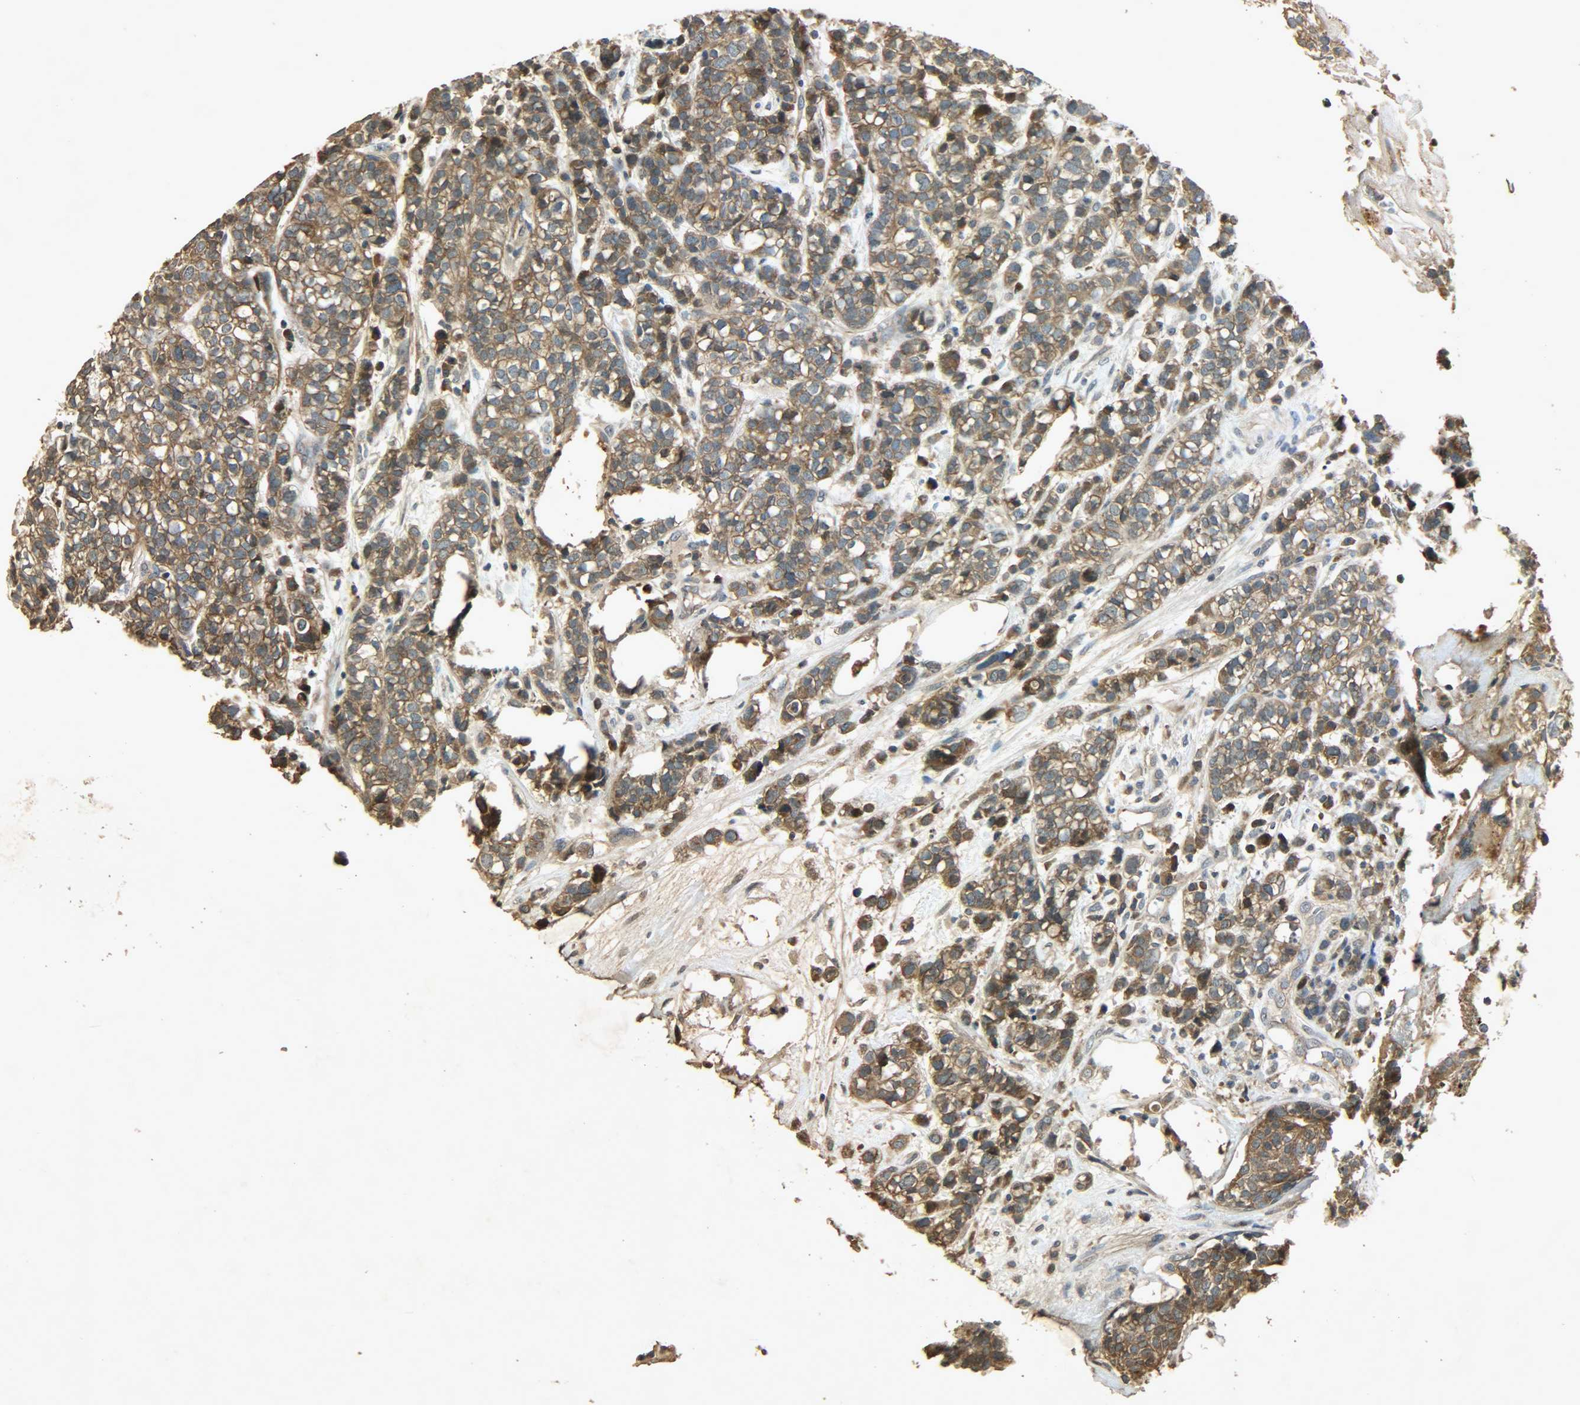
{"staining": {"intensity": "moderate", "quantity": ">75%", "location": "cytoplasmic/membranous"}, "tissue": "head and neck cancer", "cell_type": "Tumor cells", "image_type": "cancer", "snomed": [{"axis": "morphology", "description": "Adenocarcinoma, NOS"}, {"axis": "topography", "description": "Salivary gland"}, {"axis": "topography", "description": "Head-Neck"}], "caption": "Immunohistochemistry (IHC) staining of head and neck adenocarcinoma, which displays medium levels of moderate cytoplasmic/membranous expression in about >75% of tumor cells indicating moderate cytoplasmic/membranous protein expression. The staining was performed using DAB (brown) for protein detection and nuclei were counterstained in hematoxylin (blue).", "gene": "ATP2B1", "patient": {"sex": "female", "age": 65}}